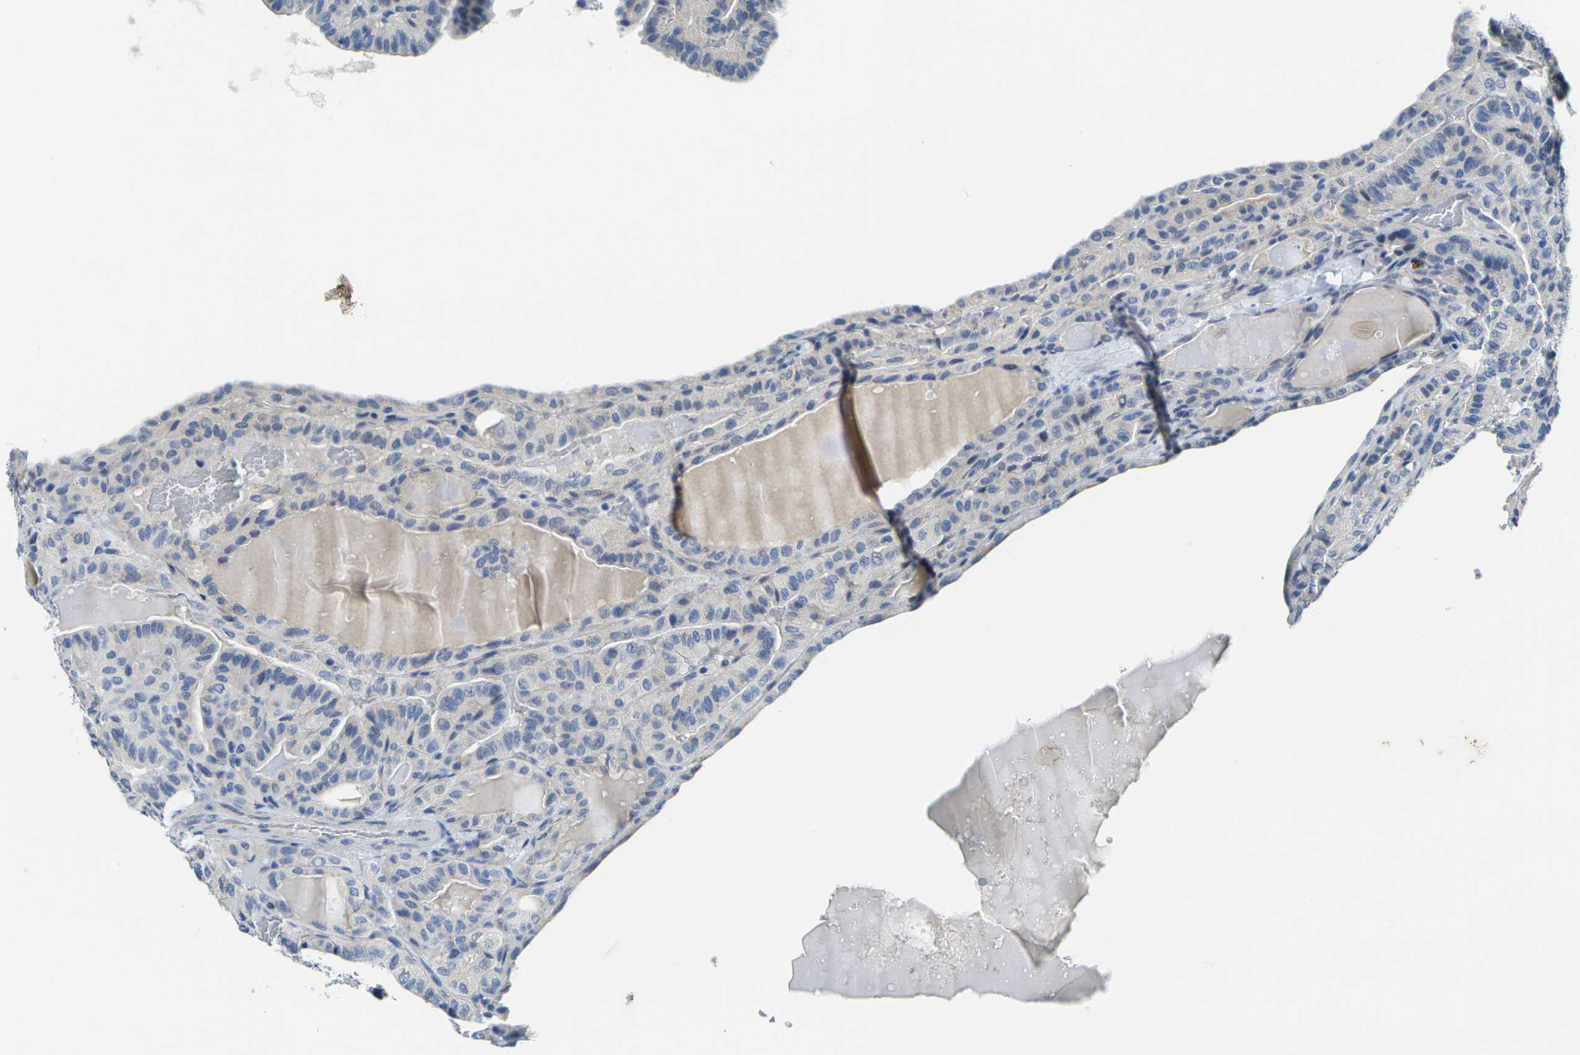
{"staining": {"intensity": "negative", "quantity": "none", "location": "none"}, "tissue": "thyroid cancer", "cell_type": "Tumor cells", "image_type": "cancer", "snomed": [{"axis": "morphology", "description": "Papillary adenocarcinoma, NOS"}, {"axis": "topography", "description": "Thyroid gland"}], "caption": "Human thyroid cancer (papillary adenocarcinoma) stained for a protein using IHC shows no positivity in tumor cells.", "gene": "CRK", "patient": {"sex": "male", "age": 77}}